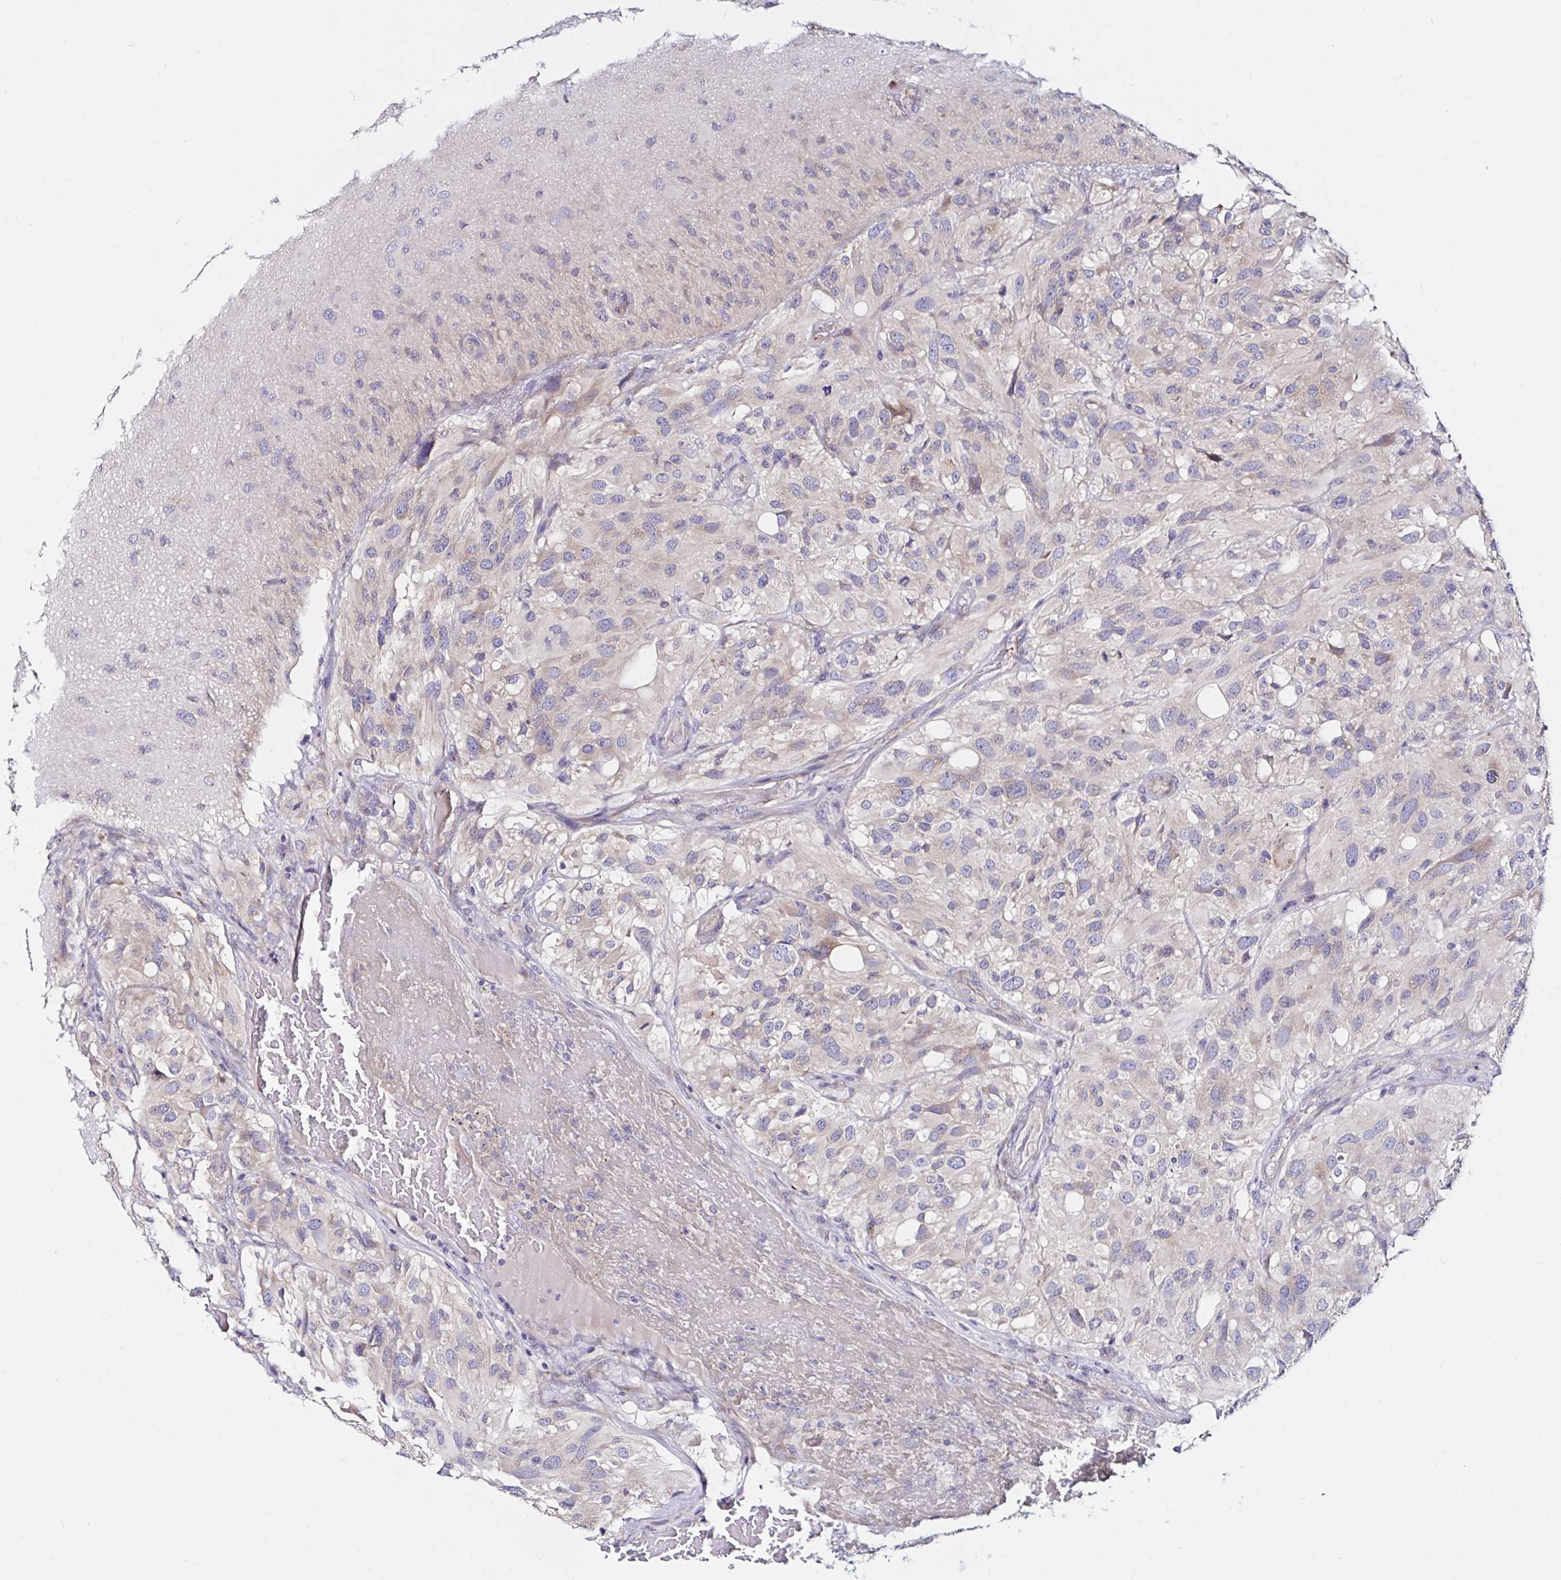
{"staining": {"intensity": "weak", "quantity": "25%-75%", "location": "cytoplasmic/membranous"}, "tissue": "glioma", "cell_type": "Tumor cells", "image_type": "cancer", "snomed": [{"axis": "morphology", "description": "Glioma, malignant, High grade"}, {"axis": "topography", "description": "Brain"}], "caption": "Protein staining of malignant glioma (high-grade) tissue reveals weak cytoplasmic/membranous staining in about 25%-75% of tumor cells.", "gene": "VSIG2", "patient": {"sex": "male", "age": 53}}